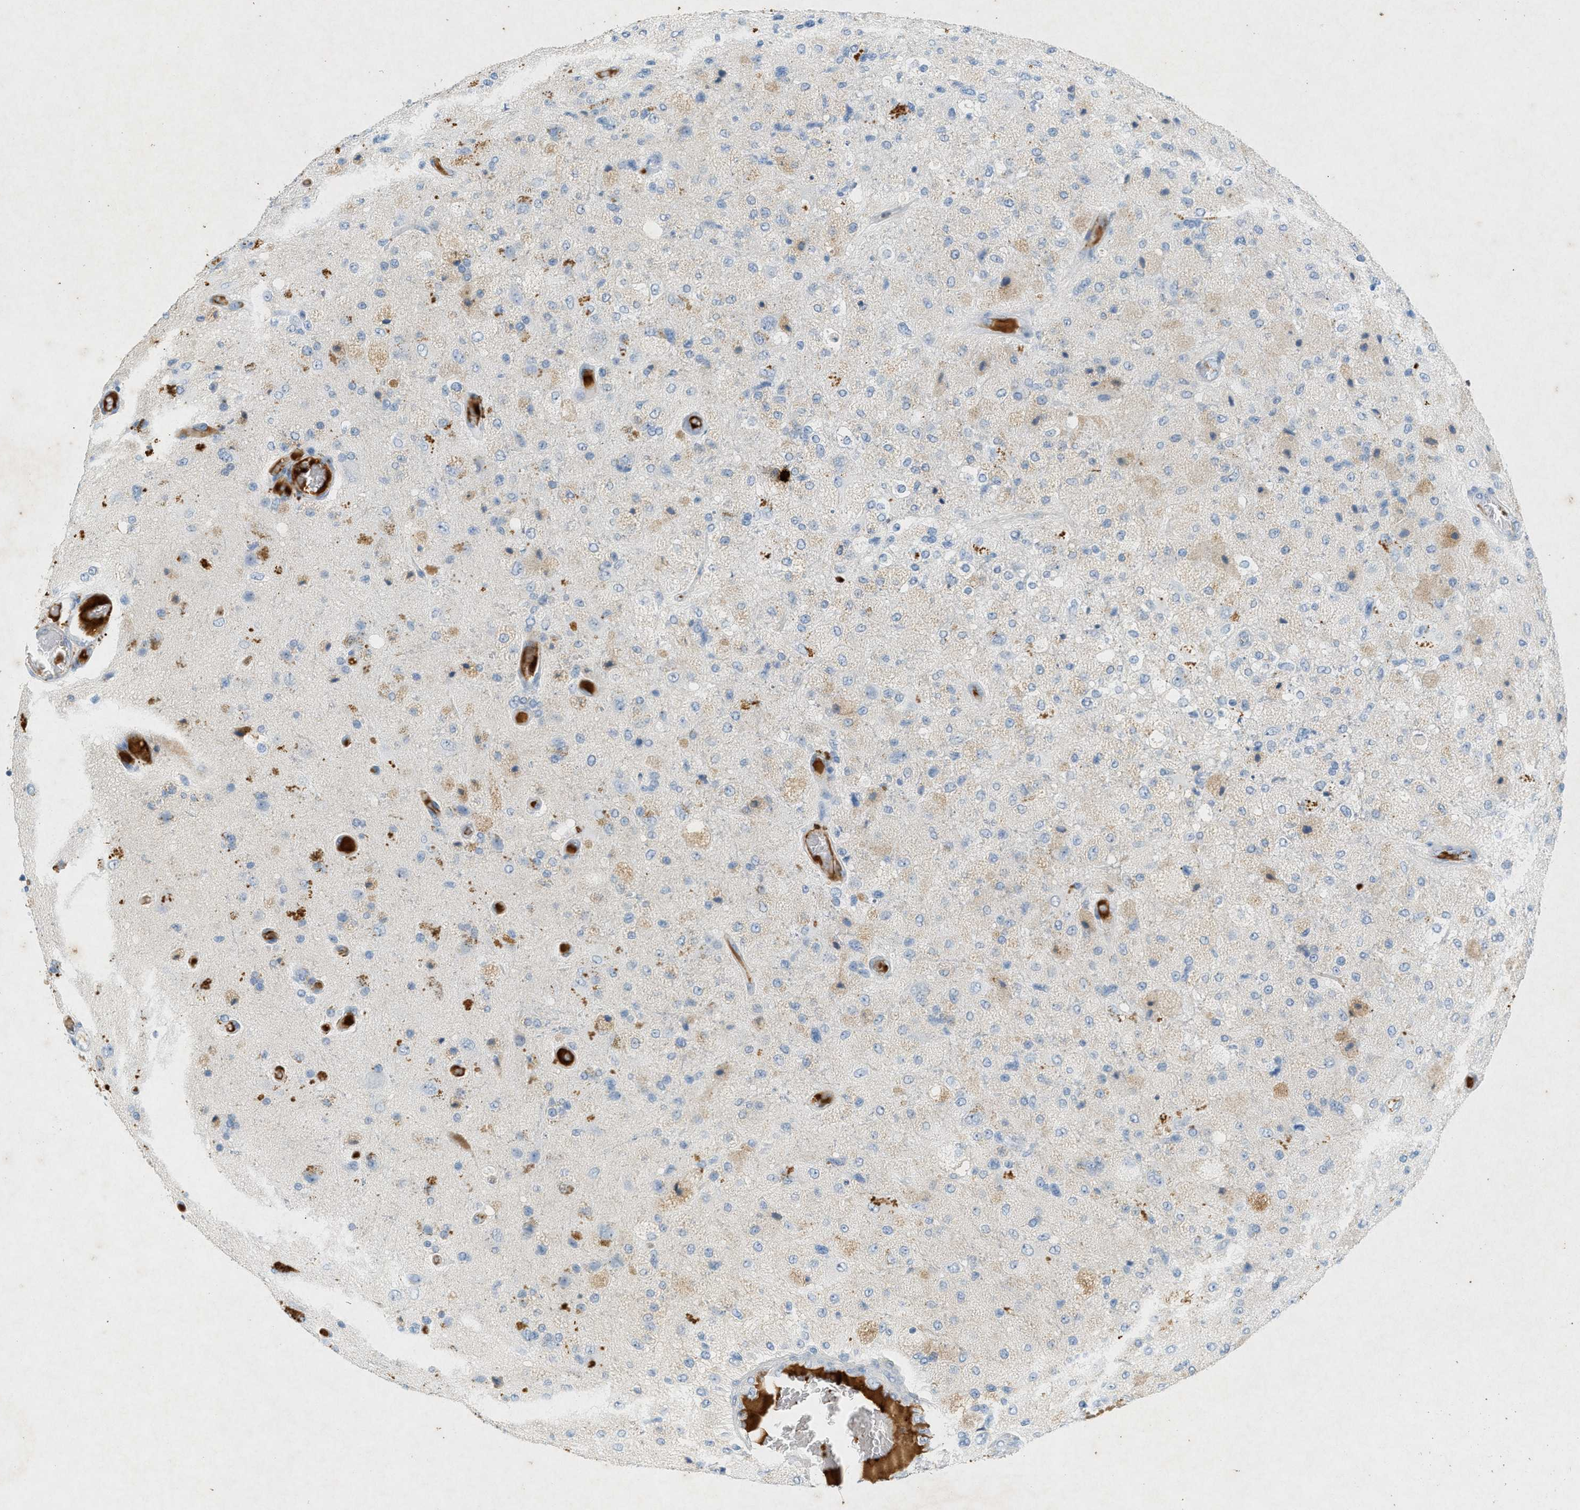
{"staining": {"intensity": "weak", "quantity": "25%-75%", "location": "cytoplasmic/membranous"}, "tissue": "glioma", "cell_type": "Tumor cells", "image_type": "cancer", "snomed": [{"axis": "morphology", "description": "Normal tissue, NOS"}, {"axis": "morphology", "description": "Glioma, malignant, High grade"}, {"axis": "topography", "description": "Cerebral cortex"}], "caption": "Immunohistochemistry photomicrograph of neoplastic tissue: human malignant high-grade glioma stained using immunohistochemistry displays low levels of weak protein expression localized specifically in the cytoplasmic/membranous of tumor cells, appearing as a cytoplasmic/membranous brown color.", "gene": "F2", "patient": {"sex": "male", "age": 77}}